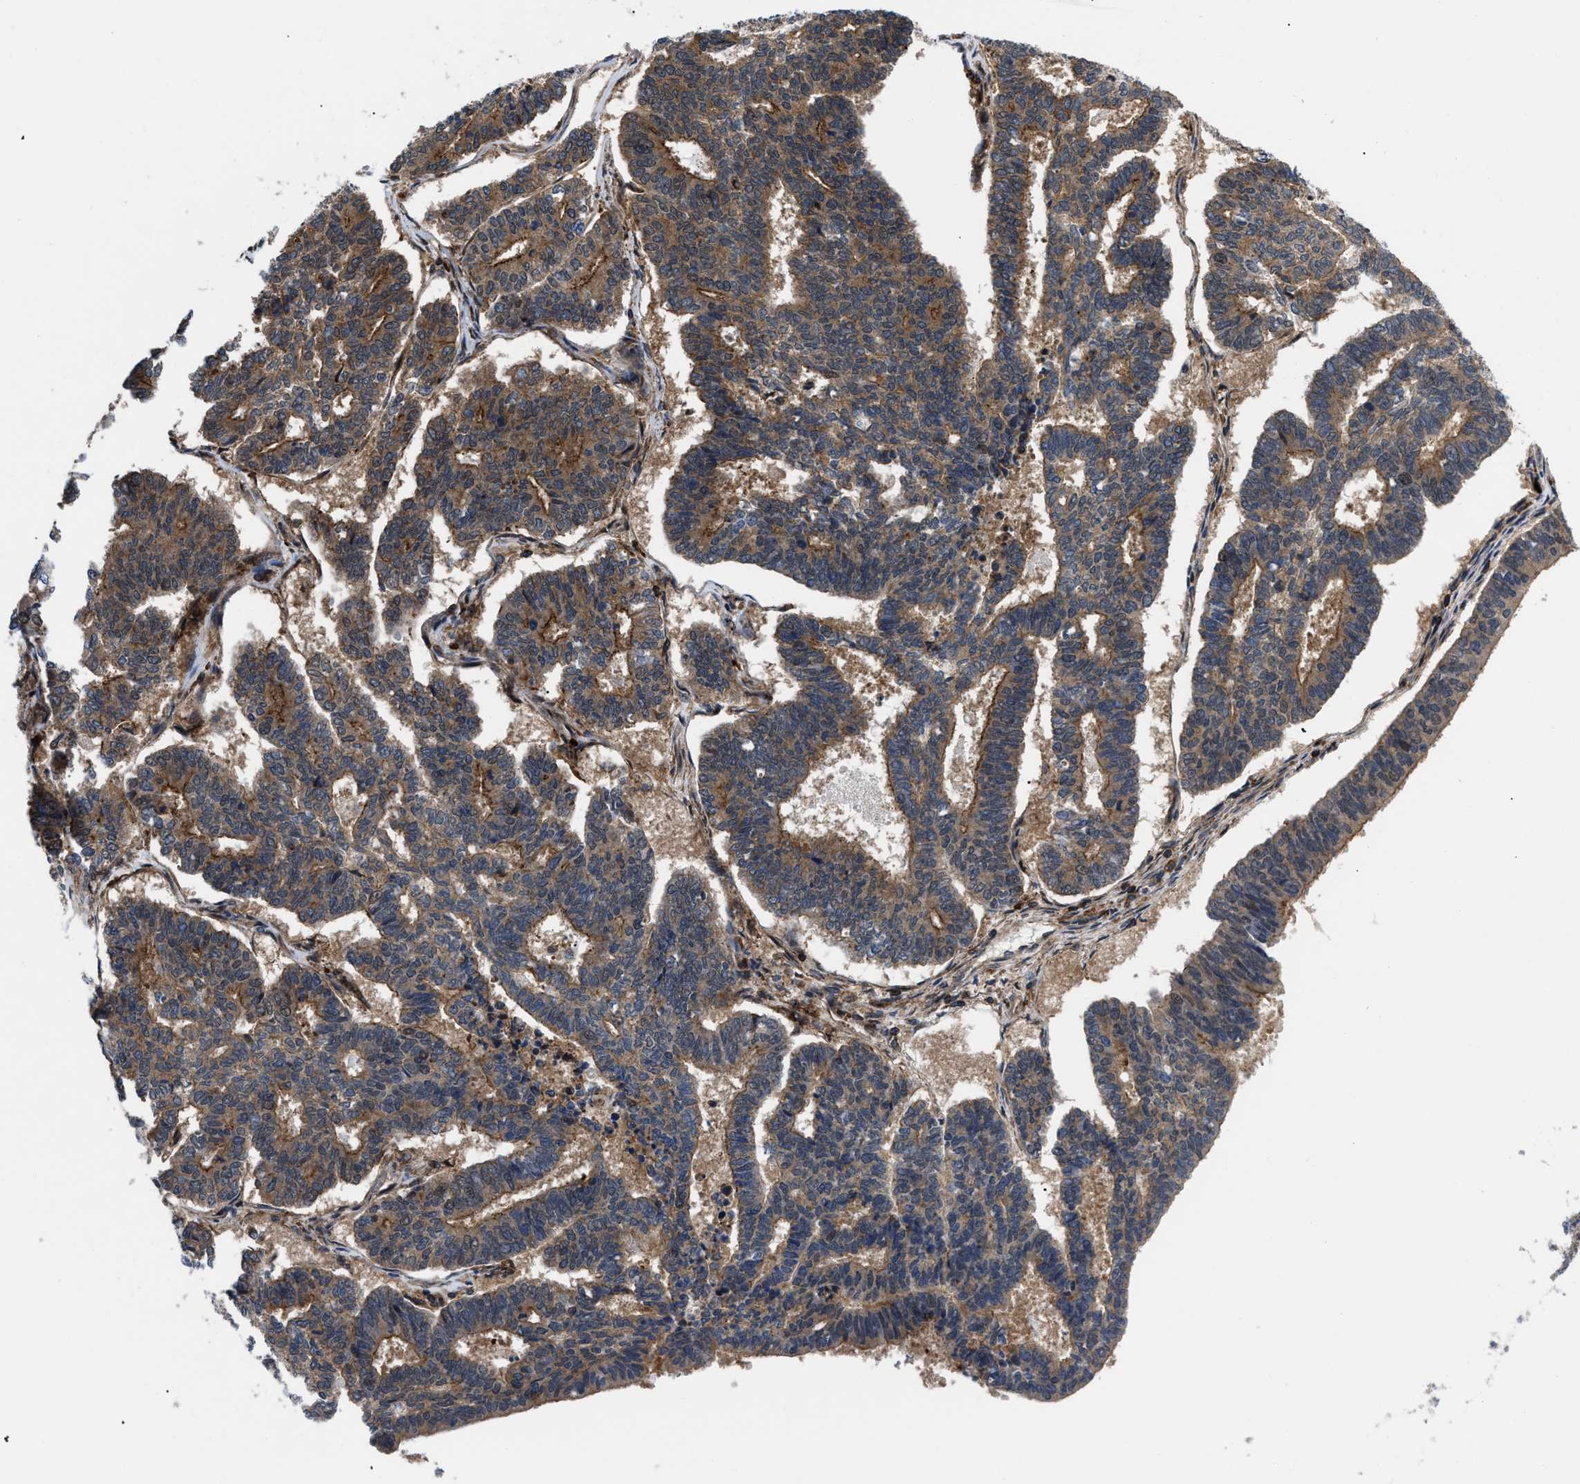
{"staining": {"intensity": "moderate", "quantity": ">75%", "location": "cytoplasmic/membranous"}, "tissue": "endometrial cancer", "cell_type": "Tumor cells", "image_type": "cancer", "snomed": [{"axis": "morphology", "description": "Adenocarcinoma, NOS"}, {"axis": "topography", "description": "Endometrium"}], "caption": "Immunohistochemical staining of endometrial adenocarcinoma exhibits moderate cytoplasmic/membranous protein staining in approximately >75% of tumor cells.", "gene": "SPAST", "patient": {"sex": "female", "age": 70}}